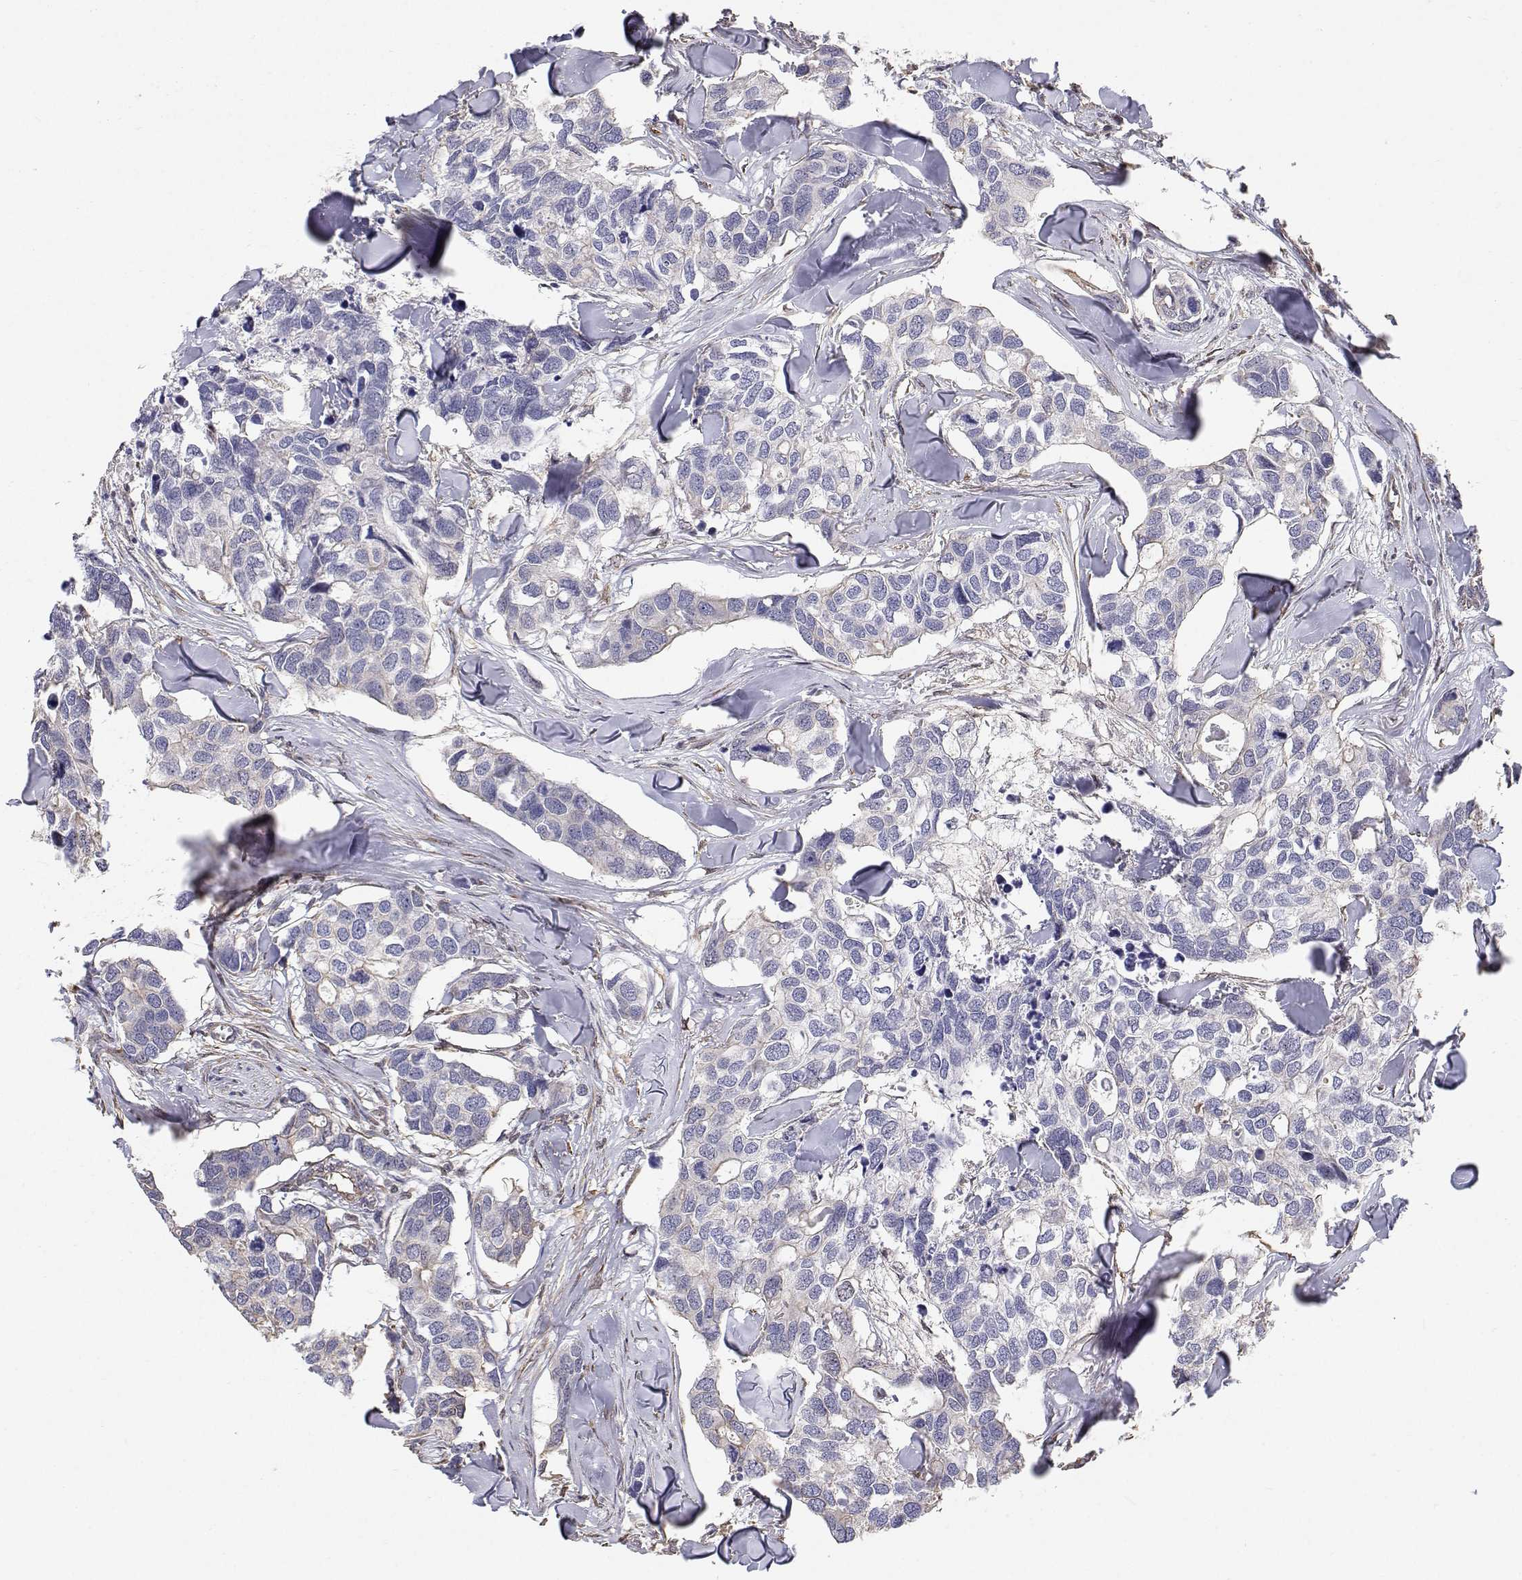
{"staining": {"intensity": "negative", "quantity": "none", "location": "none"}, "tissue": "breast cancer", "cell_type": "Tumor cells", "image_type": "cancer", "snomed": [{"axis": "morphology", "description": "Duct carcinoma"}, {"axis": "topography", "description": "Breast"}], "caption": "Immunohistochemistry (IHC) of breast cancer (invasive ductal carcinoma) exhibits no positivity in tumor cells. The staining was performed using DAB (3,3'-diaminobenzidine) to visualize the protein expression in brown, while the nuclei were stained in blue with hematoxylin (Magnification: 20x).", "gene": "GSDMA", "patient": {"sex": "female", "age": 83}}